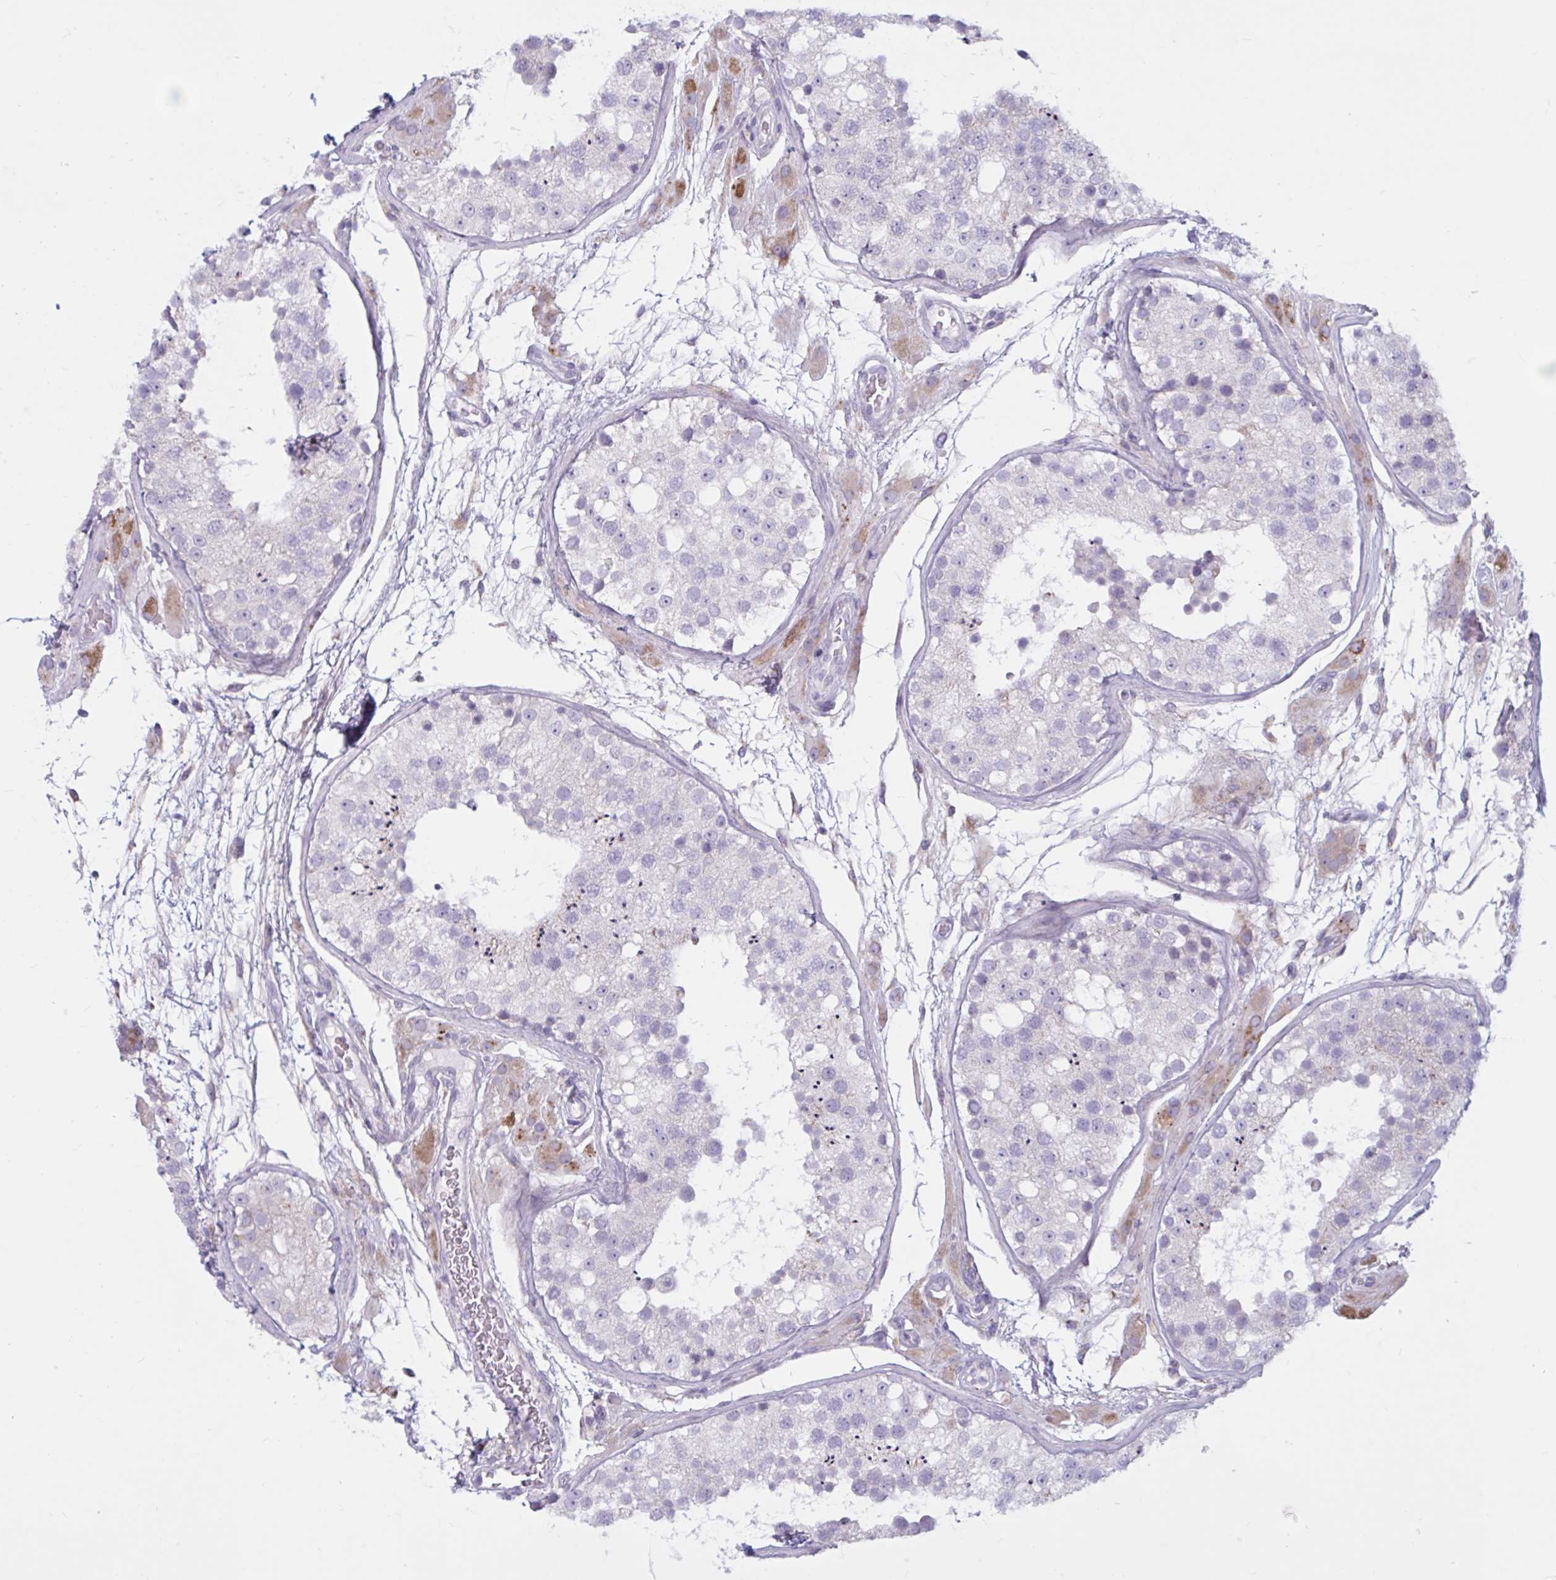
{"staining": {"intensity": "negative", "quantity": "none", "location": "none"}, "tissue": "testis", "cell_type": "Cells in seminiferous ducts", "image_type": "normal", "snomed": [{"axis": "morphology", "description": "Normal tissue, NOS"}, {"axis": "topography", "description": "Testis"}], "caption": "This is a micrograph of immunohistochemistry (IHC) staining of unremarkable testis, which shows no positivity in cells in seminiferous ducts.", "gene": "ATG9A", "patient": {"sex": "male", "age": 26}}